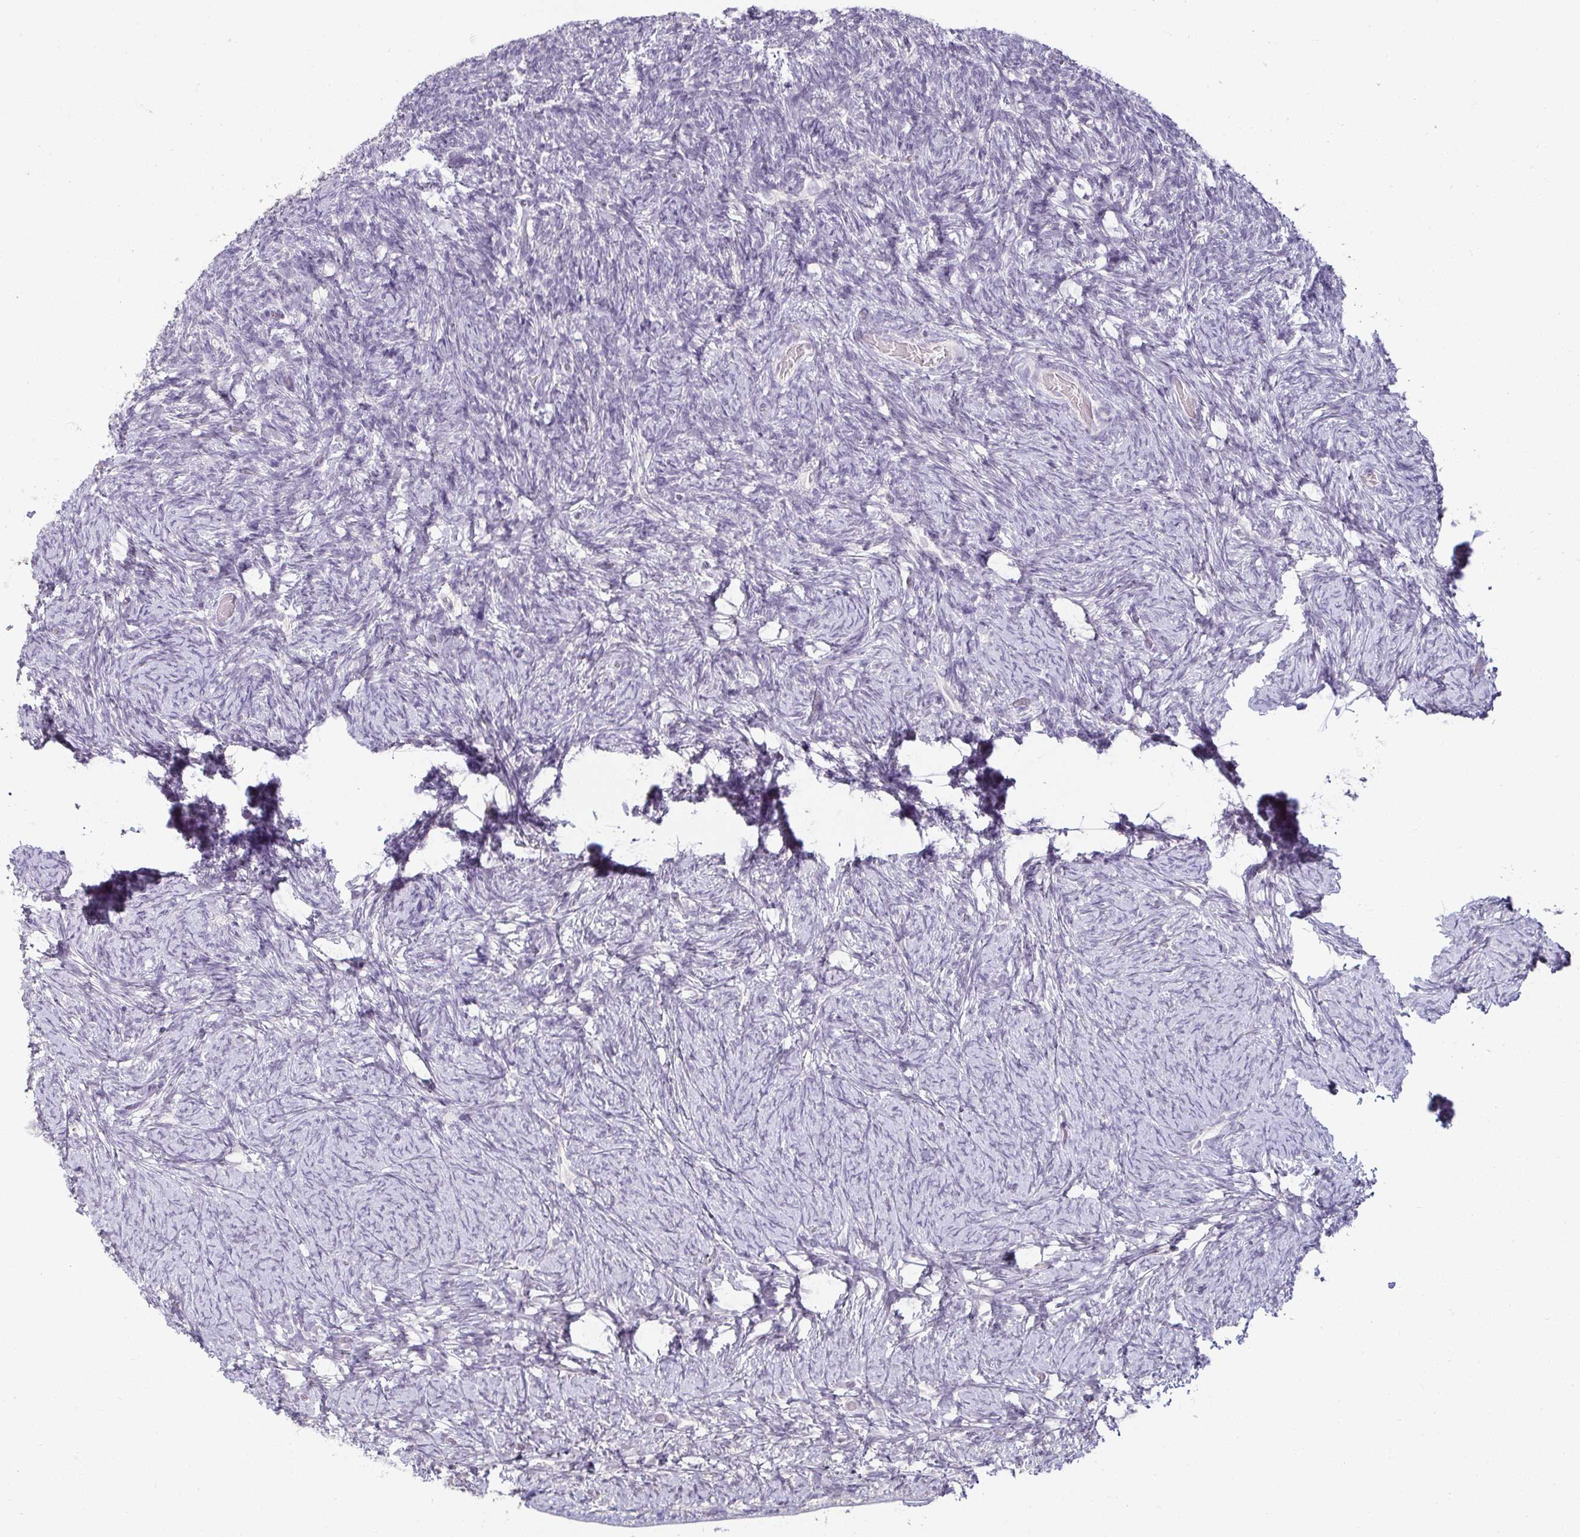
{"staining": {"intensity": "negative", "quantity": "none", "location": "none"}, "tissue": "ovary", "cell_type": "Ovarian stroma cells", "image_type": "normal", "snomed": [{"axis": "morphology", "description": "Normal tissue, NOS"}, {"axis": "topography", "description": "Ovary"}], "caption": "Immunohistochemistry image of unremarkable ovary: ovary stained with DAB shows no significant protein staining in ovarian stroma cells.", "gene": "DDN", "patient": {"sex": "female", "age": 34}}